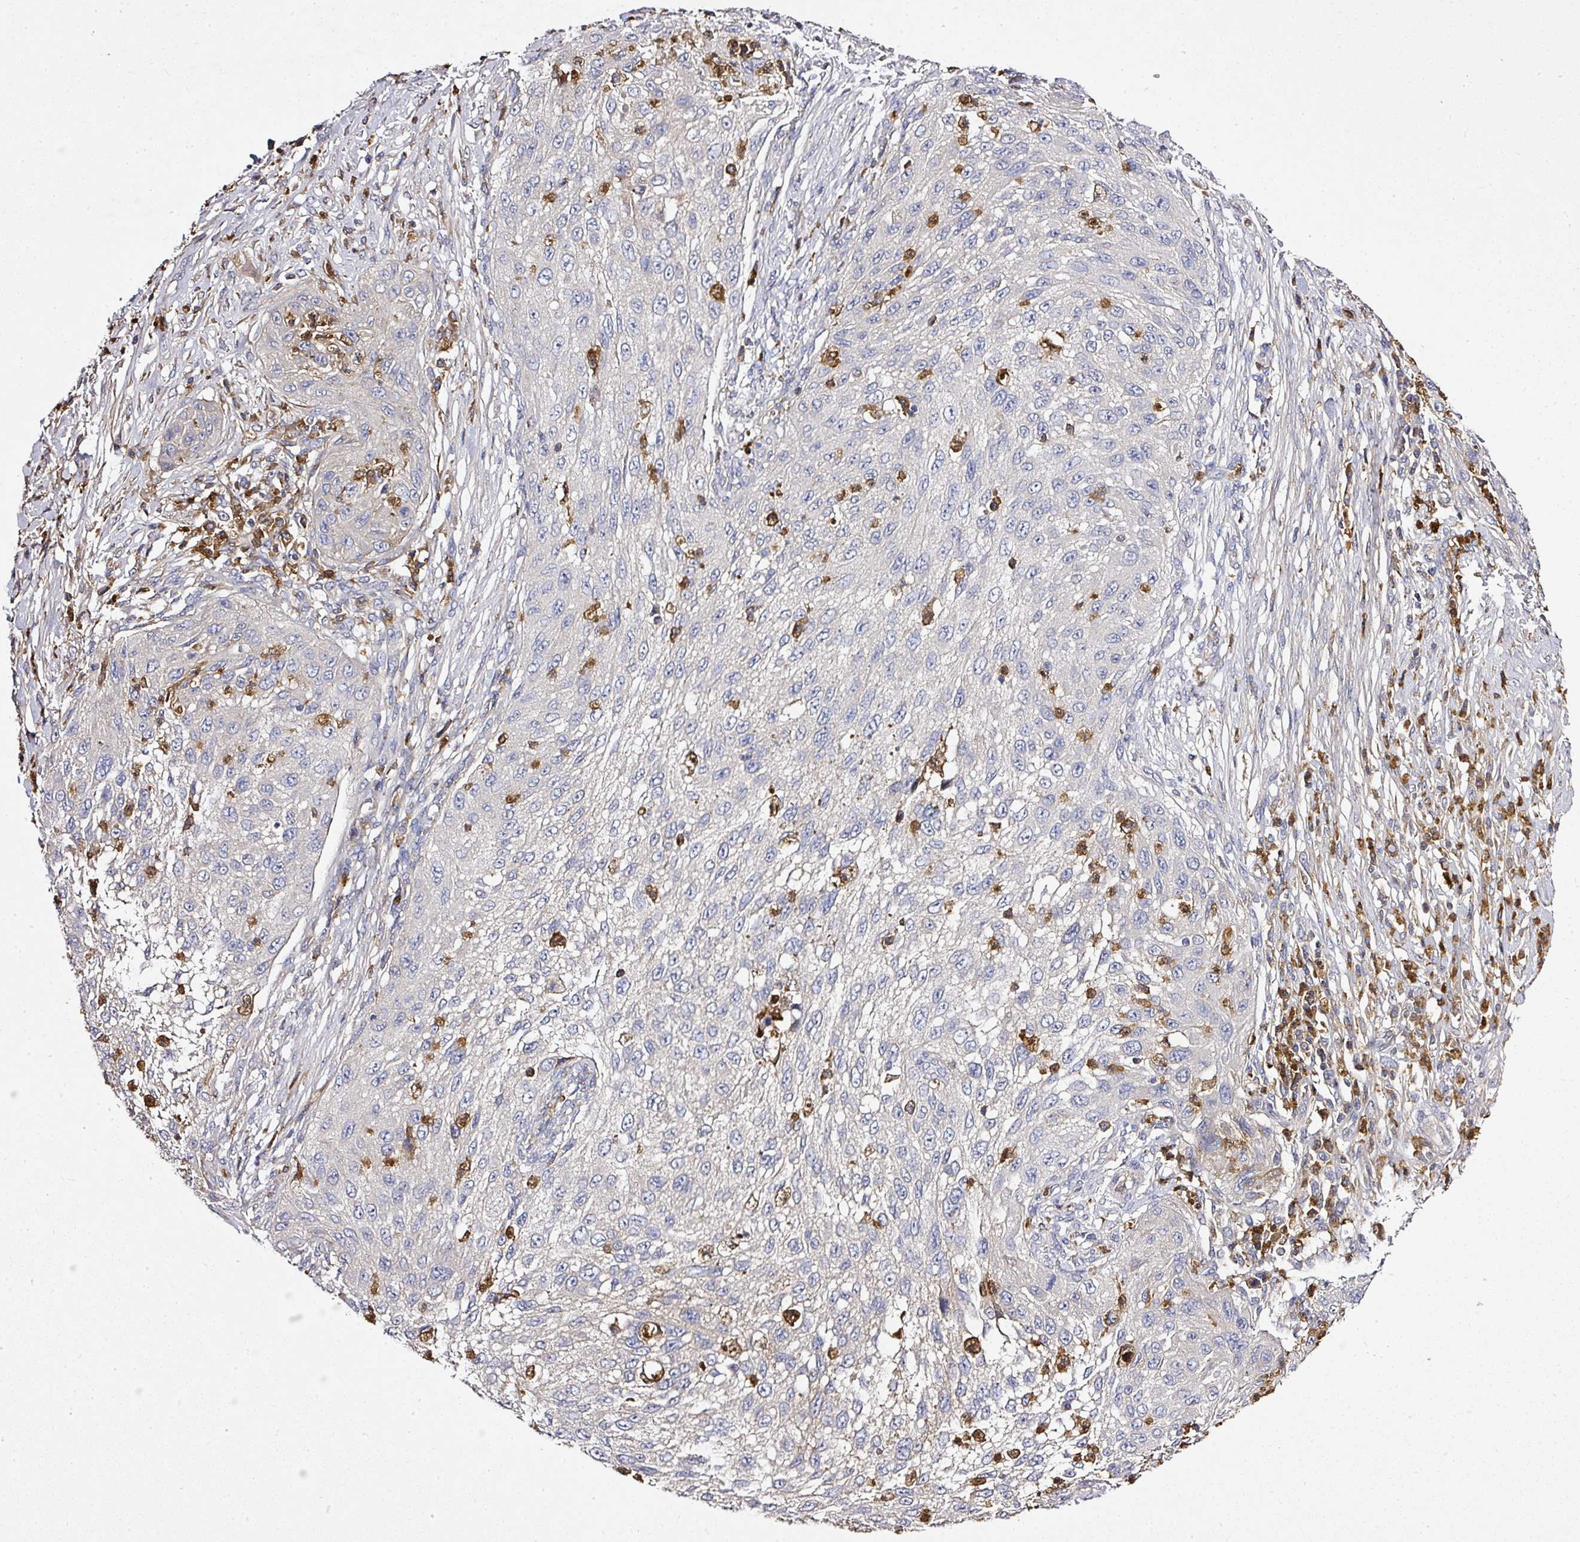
{"staining": {"intensity": "negative", "quantity": "none", "location": "none"}, "tissue": "cervical cancer", "cell_type": "Tumor cells", "image_type": "cancer", "snomed": [{"axis": "morphology", "description": "Squamous cell carcinoma, NOS"}, {"axis": "topography", "description": "Cervix"}], "caption": "The photomicrograph shows no staining of tumor cells in cervical cancer (squamous cell carcinoma). Nuclei are stained in blue.", "gene": "CAB39L", "patient": {"sex": "female", "age": 42}}